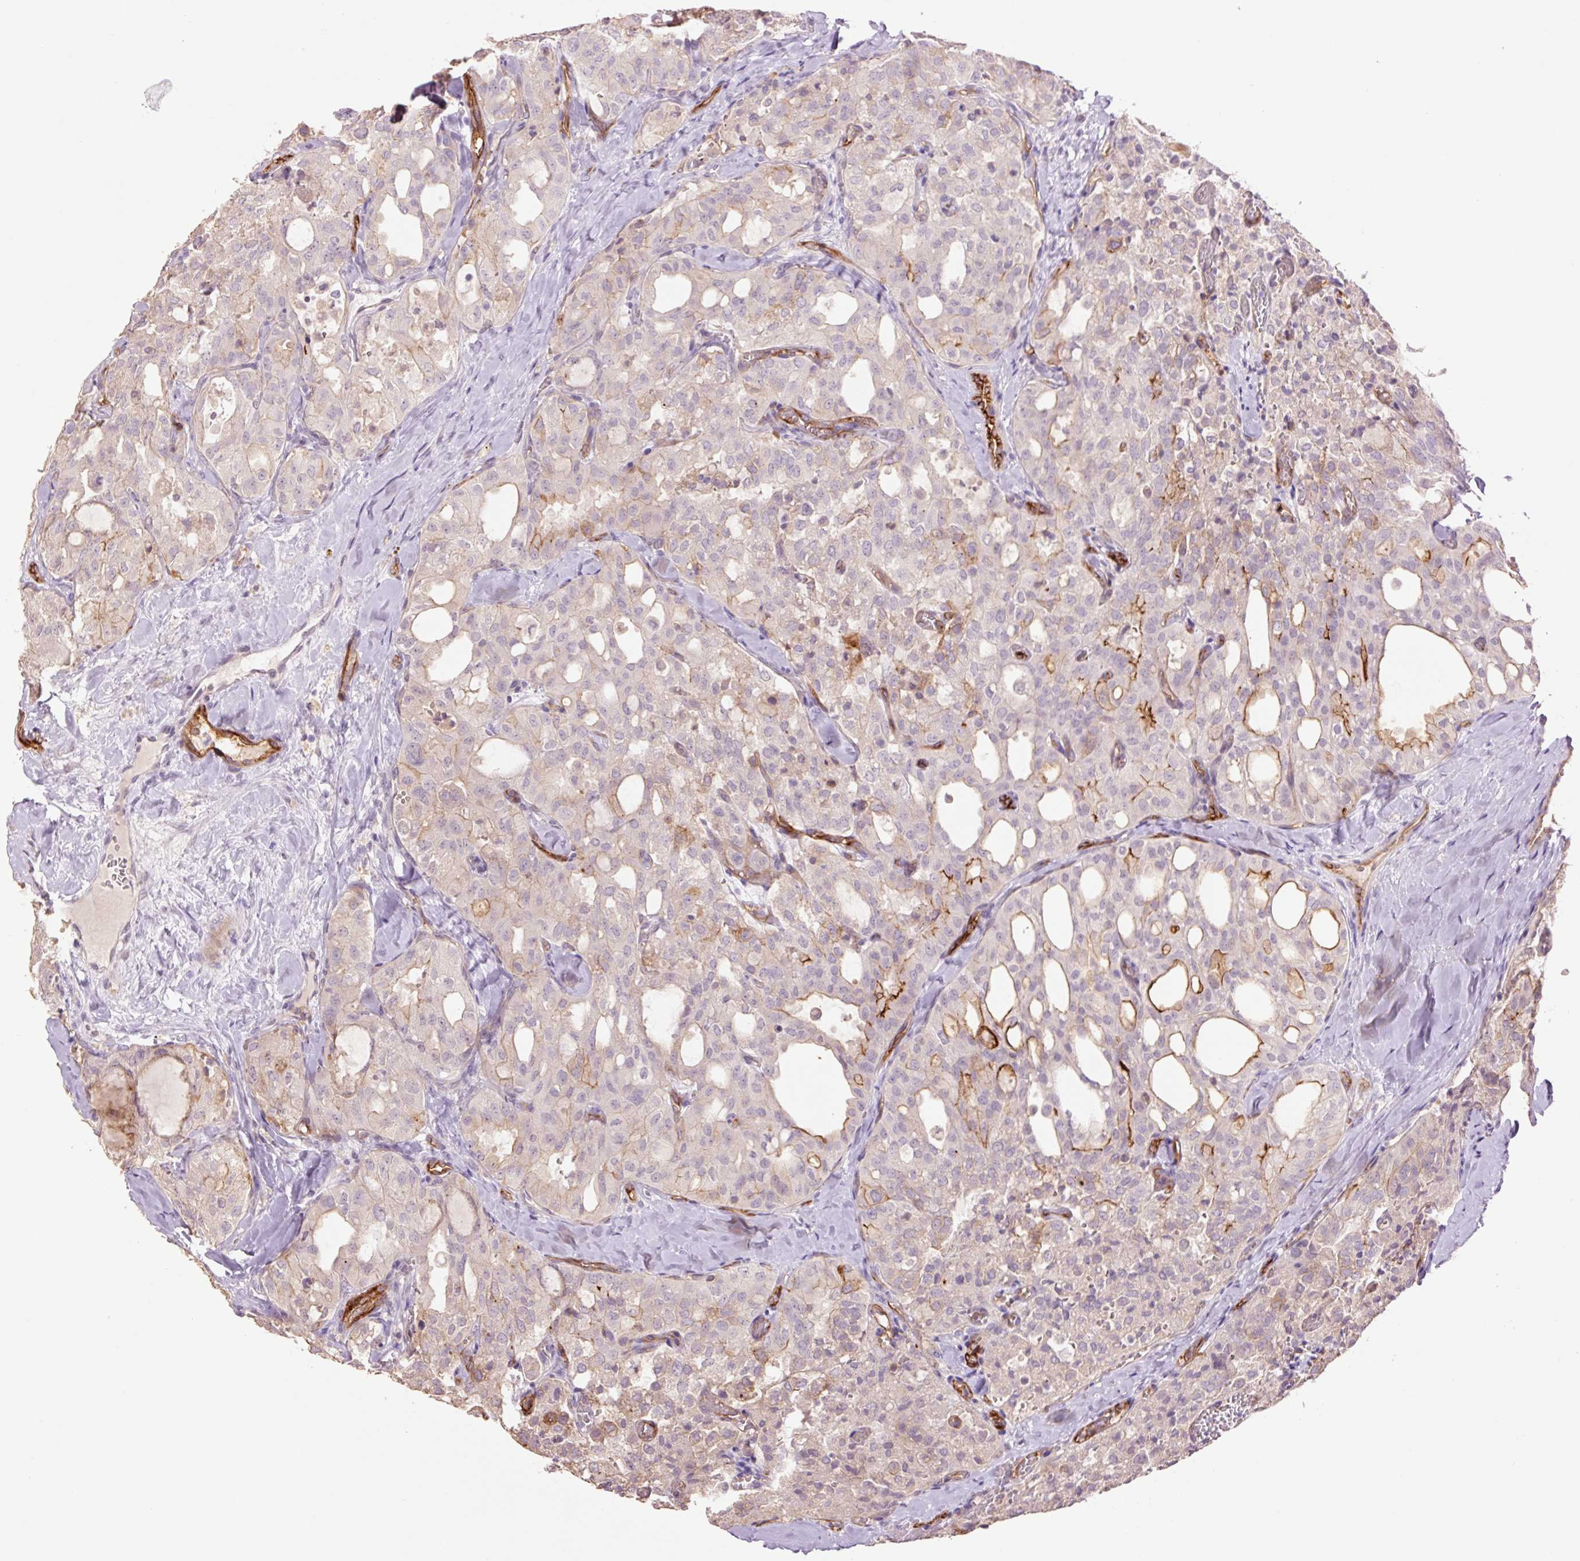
{"staining": {"intensity": "strong", "quantity": "<25%", "location": "cytoplasmic/membranous"}, "tissue": "thyroid cancer", "cell_type": "Tumor cells", "image_type": "cancer", "snomed": [{"axis": "morphology", "description": "Follicular adenoma carcinoma, NOS"}, {"axis": "topography", "description": "Thyroid gland"}], "caption": "Immunohistochemistry histopathology image of neoplastic tissue: thyroid cancer stained using IHC reveals medium levels of strong protein expression localized specifically in the cytoplasmic/membranous of tumor cells, appearing as a cytoplasmic/membranous brown color.", "gene": "SLC1A4", "patient": {"sex": "male", "age": 75}}